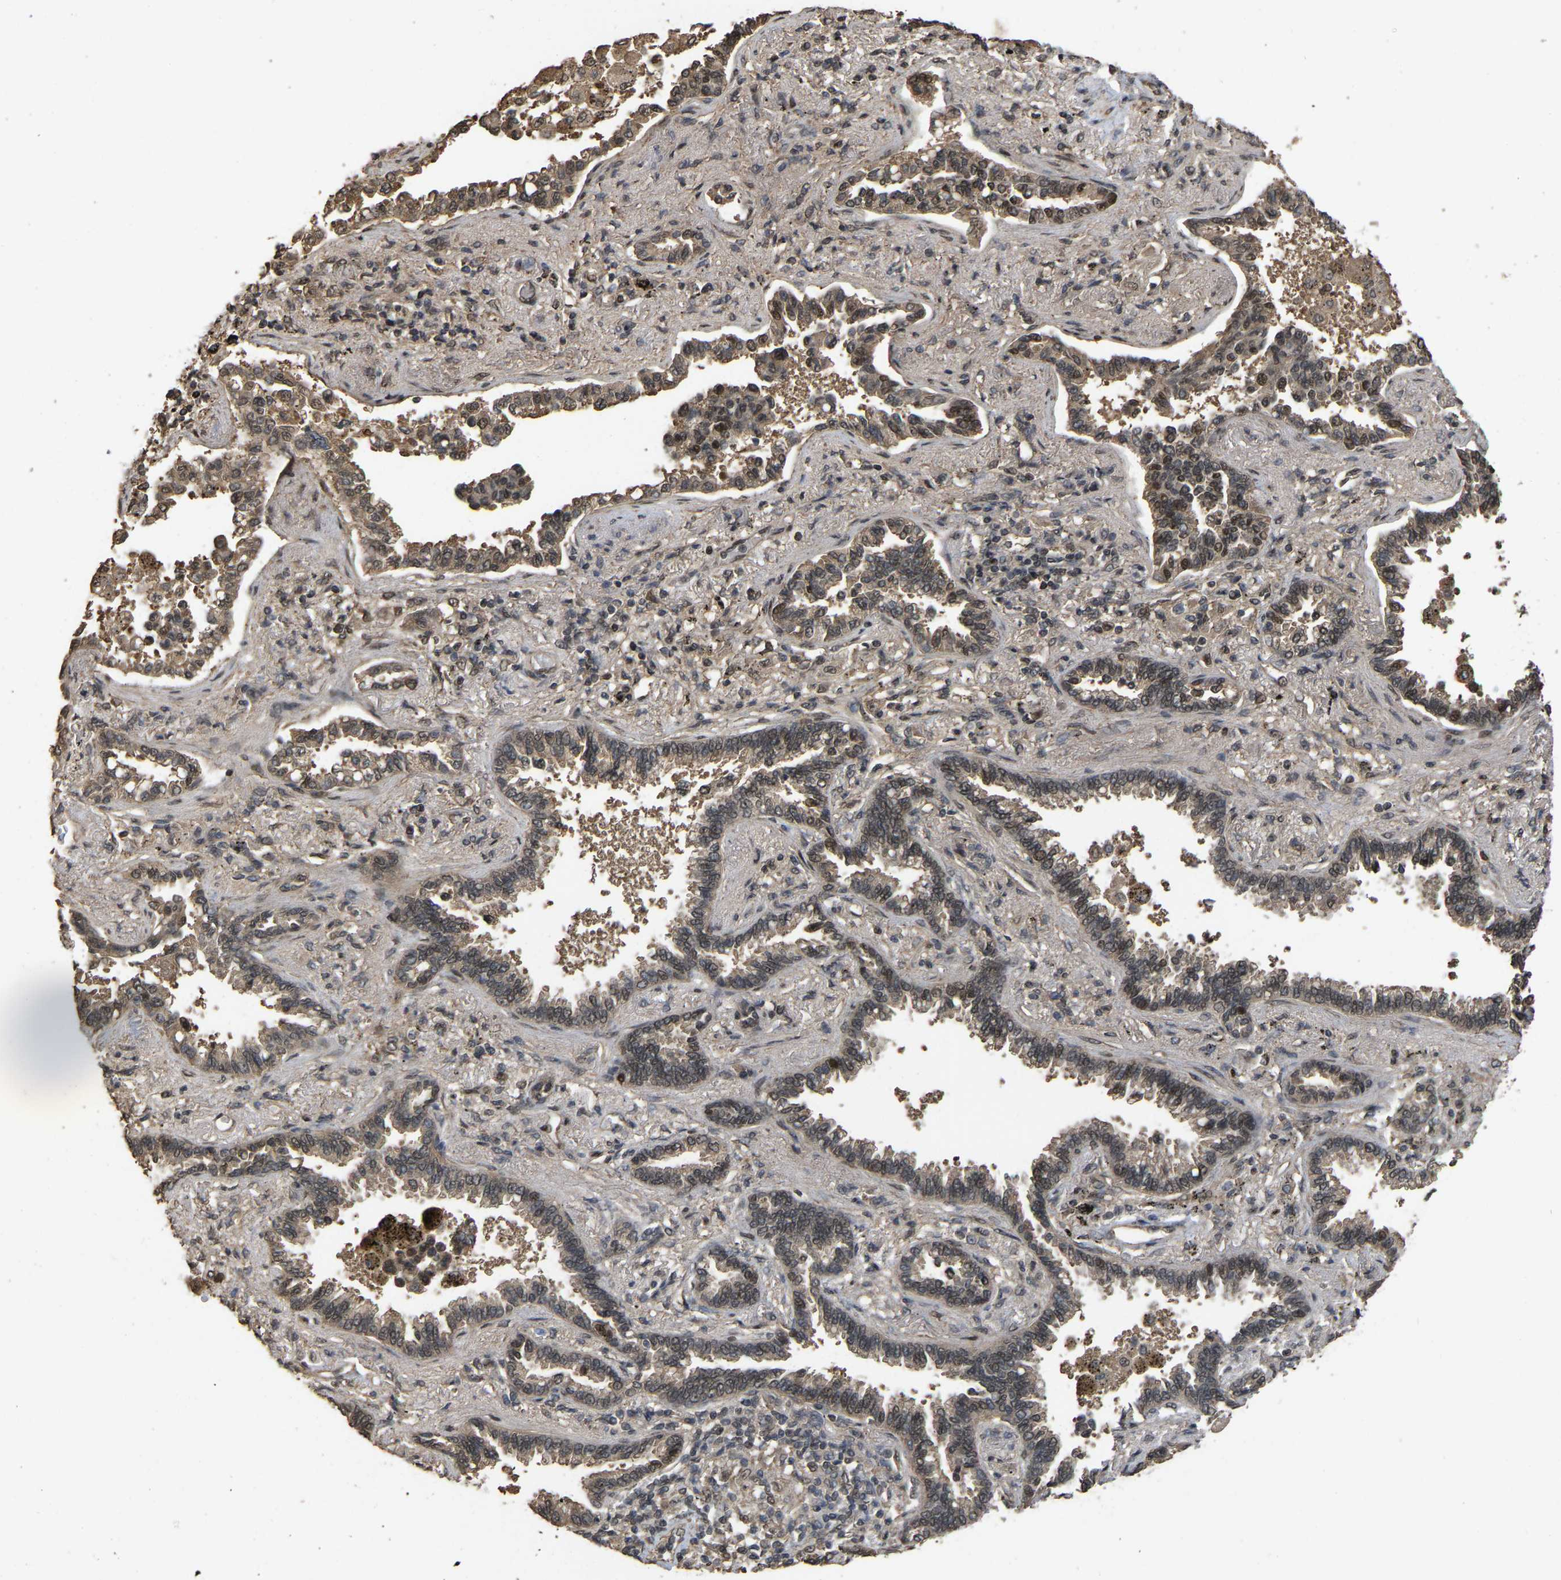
{"staining": {"intensity": "moderate", "quantity": ">75%", "location": "cytoplasmic/membranous"}, "tissue": "lung cancer", "cell_type": "Tumor cells", "image_type": "cancer", "snomed": [{"axis": "morphology", "description": "Normal tissue, NOS"}, {"axis": "morphology", "description": "Adenocarcinoma, NOS"}, {"axis": "topography", "description": "Lung"}], "caption": "Brown immunohistochemical staining in human lung cancer reveals moderate cytoplasmic/membranous staining in about >75% of tumor cells.", "gene": "ARHGAP23", "patient": {"sex": "male", "age": 59}}